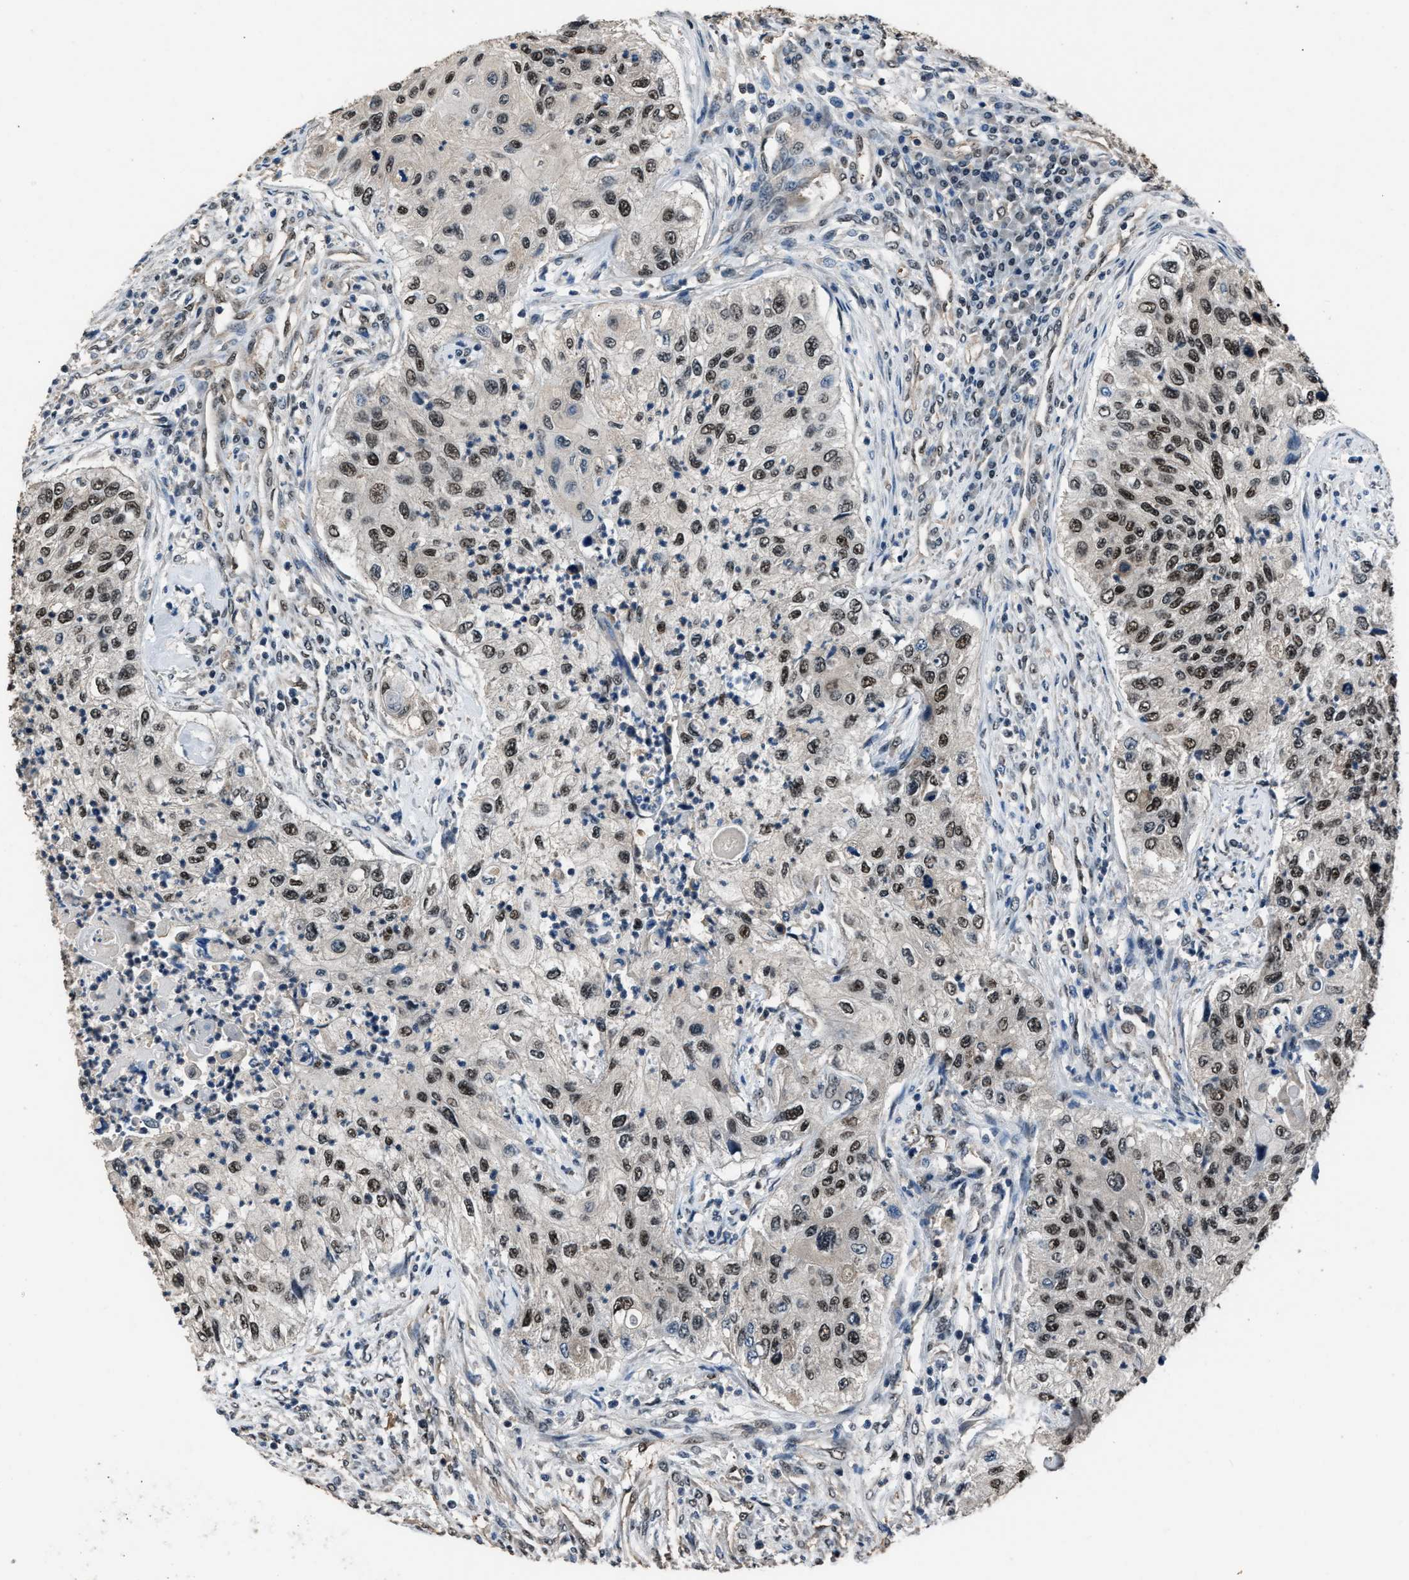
{"staining": {"intensity": "moderate", "quantity": ">75%", "location": "nuclear"}, "tissue": "urothelial cancer", "cell_type": "Tumor cells", "image_type": "cancer", "snomed": [{"axis": "morphology", "description": "Urothelial carcinoma, High grade"}, {"axis": "topography", "description": "Urinary bladder"}], "caption": "Human urothelial cancer stained for a protein (brown) demonstrates moderate nuclear positive expression in approximately >75% of tumor cells.", "gene": "DFFA", "patient": {"sex": "female", "age": 60}}